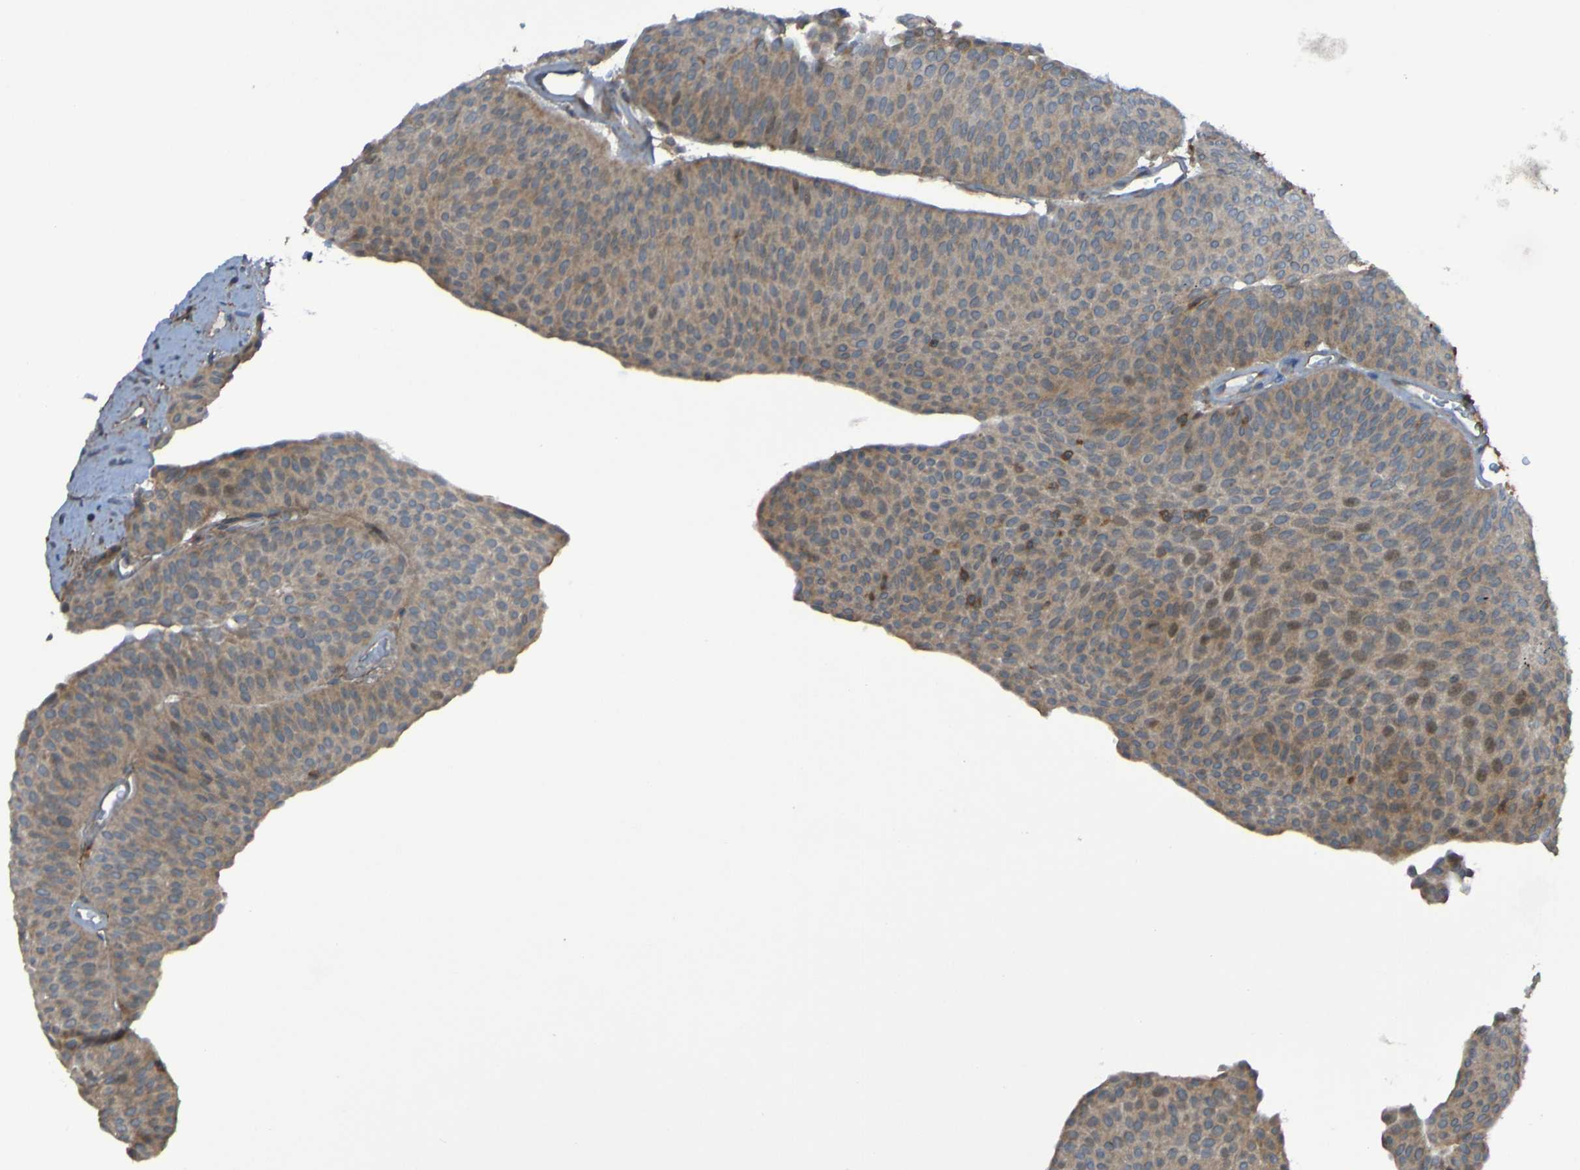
{"staining": {"intensity": "weak", "quantity": ">75%", "location": "cytoplasmic/membranous,nuclear"}, "tissue": "urothelial cancer", "cell_type": "Tumor cells", "image_type": "cancer", "snomed": [{"axis": "morphology", "description": "Urothelial carcinoma, Low grade"}, {"axis": "topography", "description": "Urinary bladder"}], "caption": "Weak cytoplasmic/membranous and nuclear positivity is seen in approximately >75% of tumor cells in urothelial cancer. (DAB IHC with brightfield microscopy, high magnification).", "gene": "PDGFB", "patient": {"sex": "female", "age": 60}}